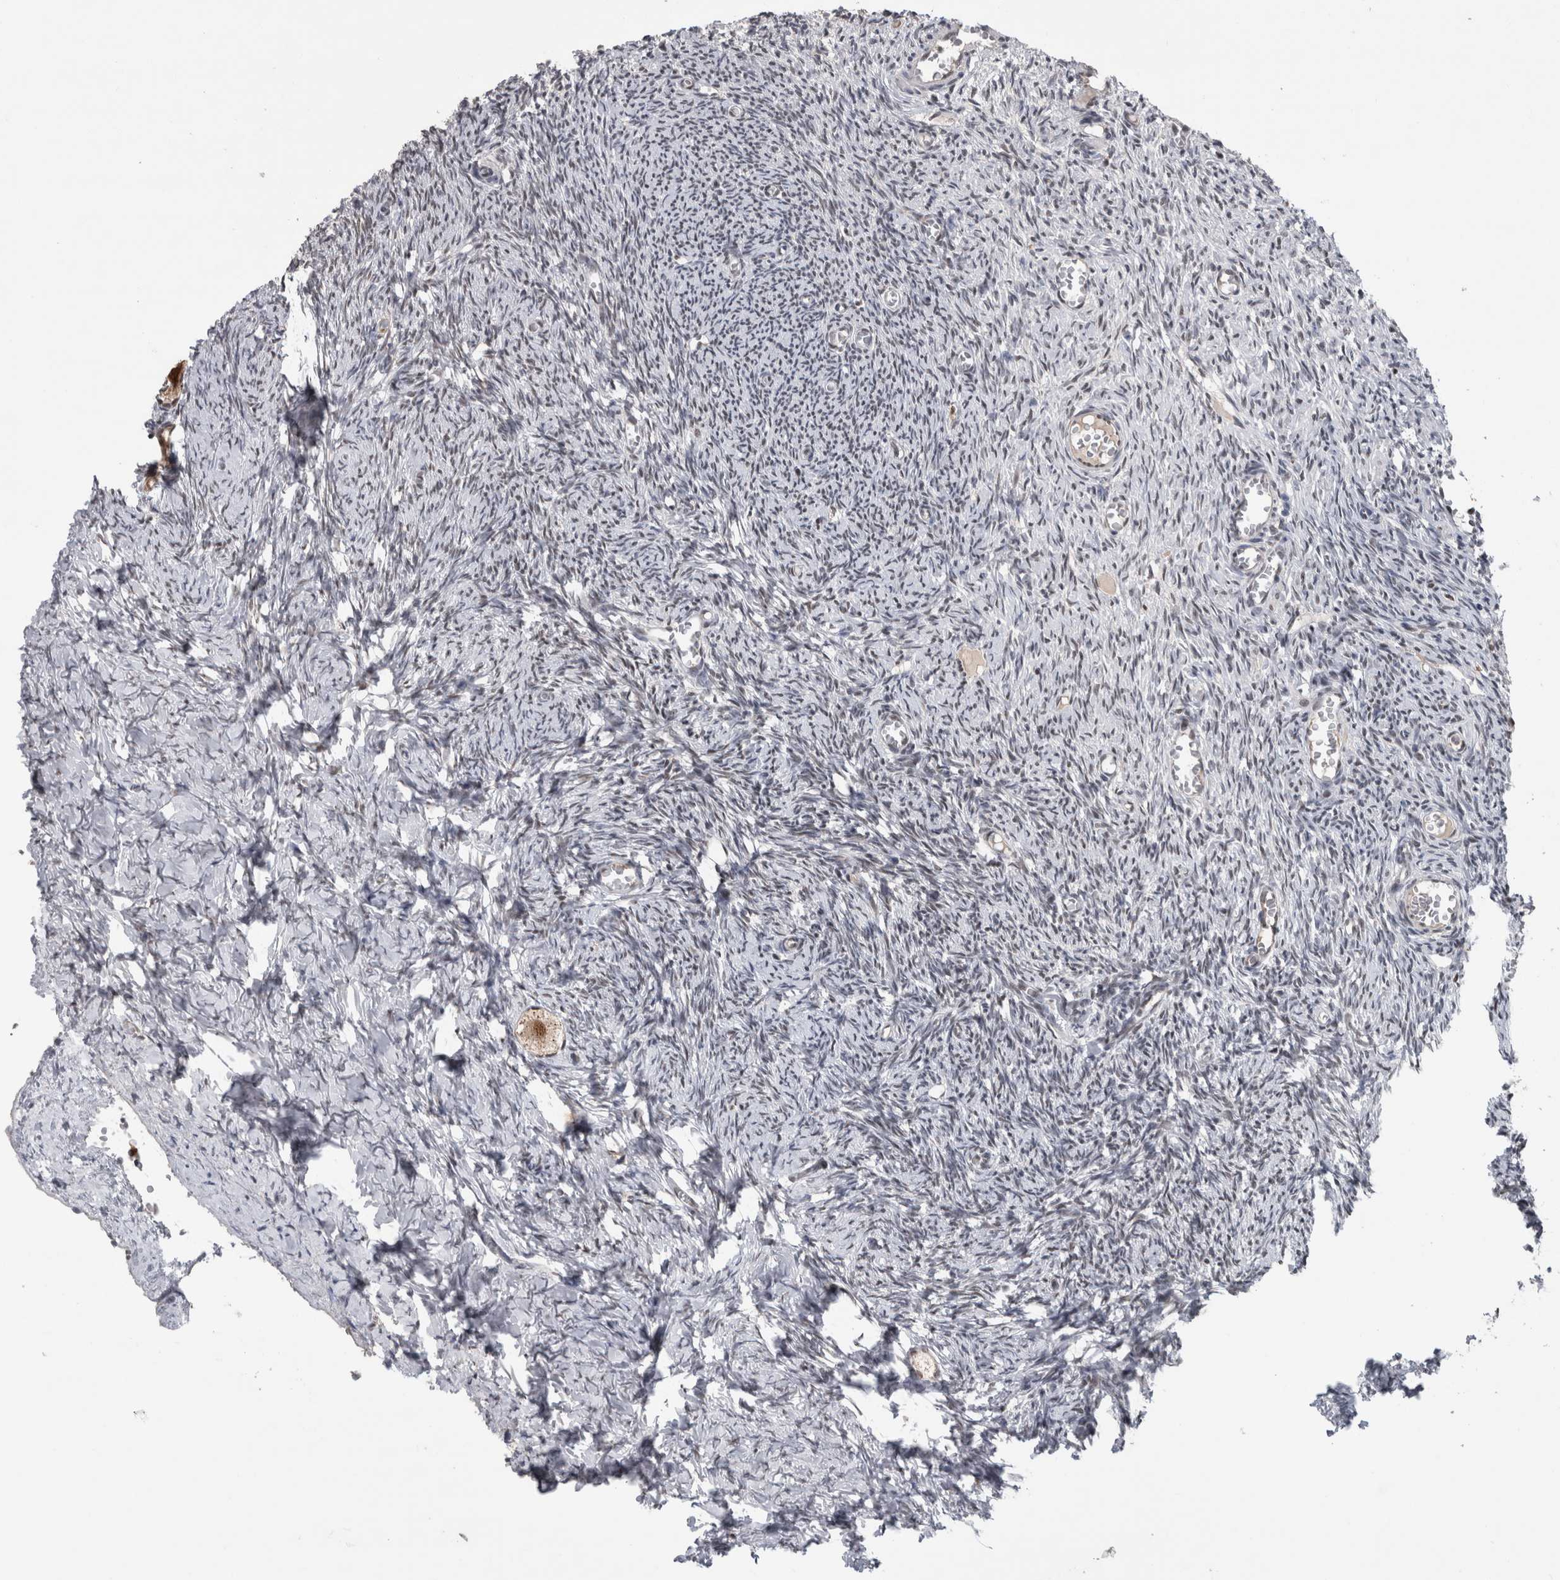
{"staining": {"intensity": "strong", "quantity": ">75%", "location": "nuclear"}, "tissue": "ovary", "cell_type": "Follicle cells", "image_type": "normal", "snomed": [{"axis": "morphology", "description": "Normal tissue, NOS"}, {"axis": "topography", "description": "Ovary"}], "caption": "Immunohistochemistry (IHC) of normal ovary reveals high levels of strong nuclear staining in about >75% of follicle cells. (IHC, brightfield microscopy, high magnification).", "gene": "POLD2", "patient": {"sex": "female", "age": 27}}